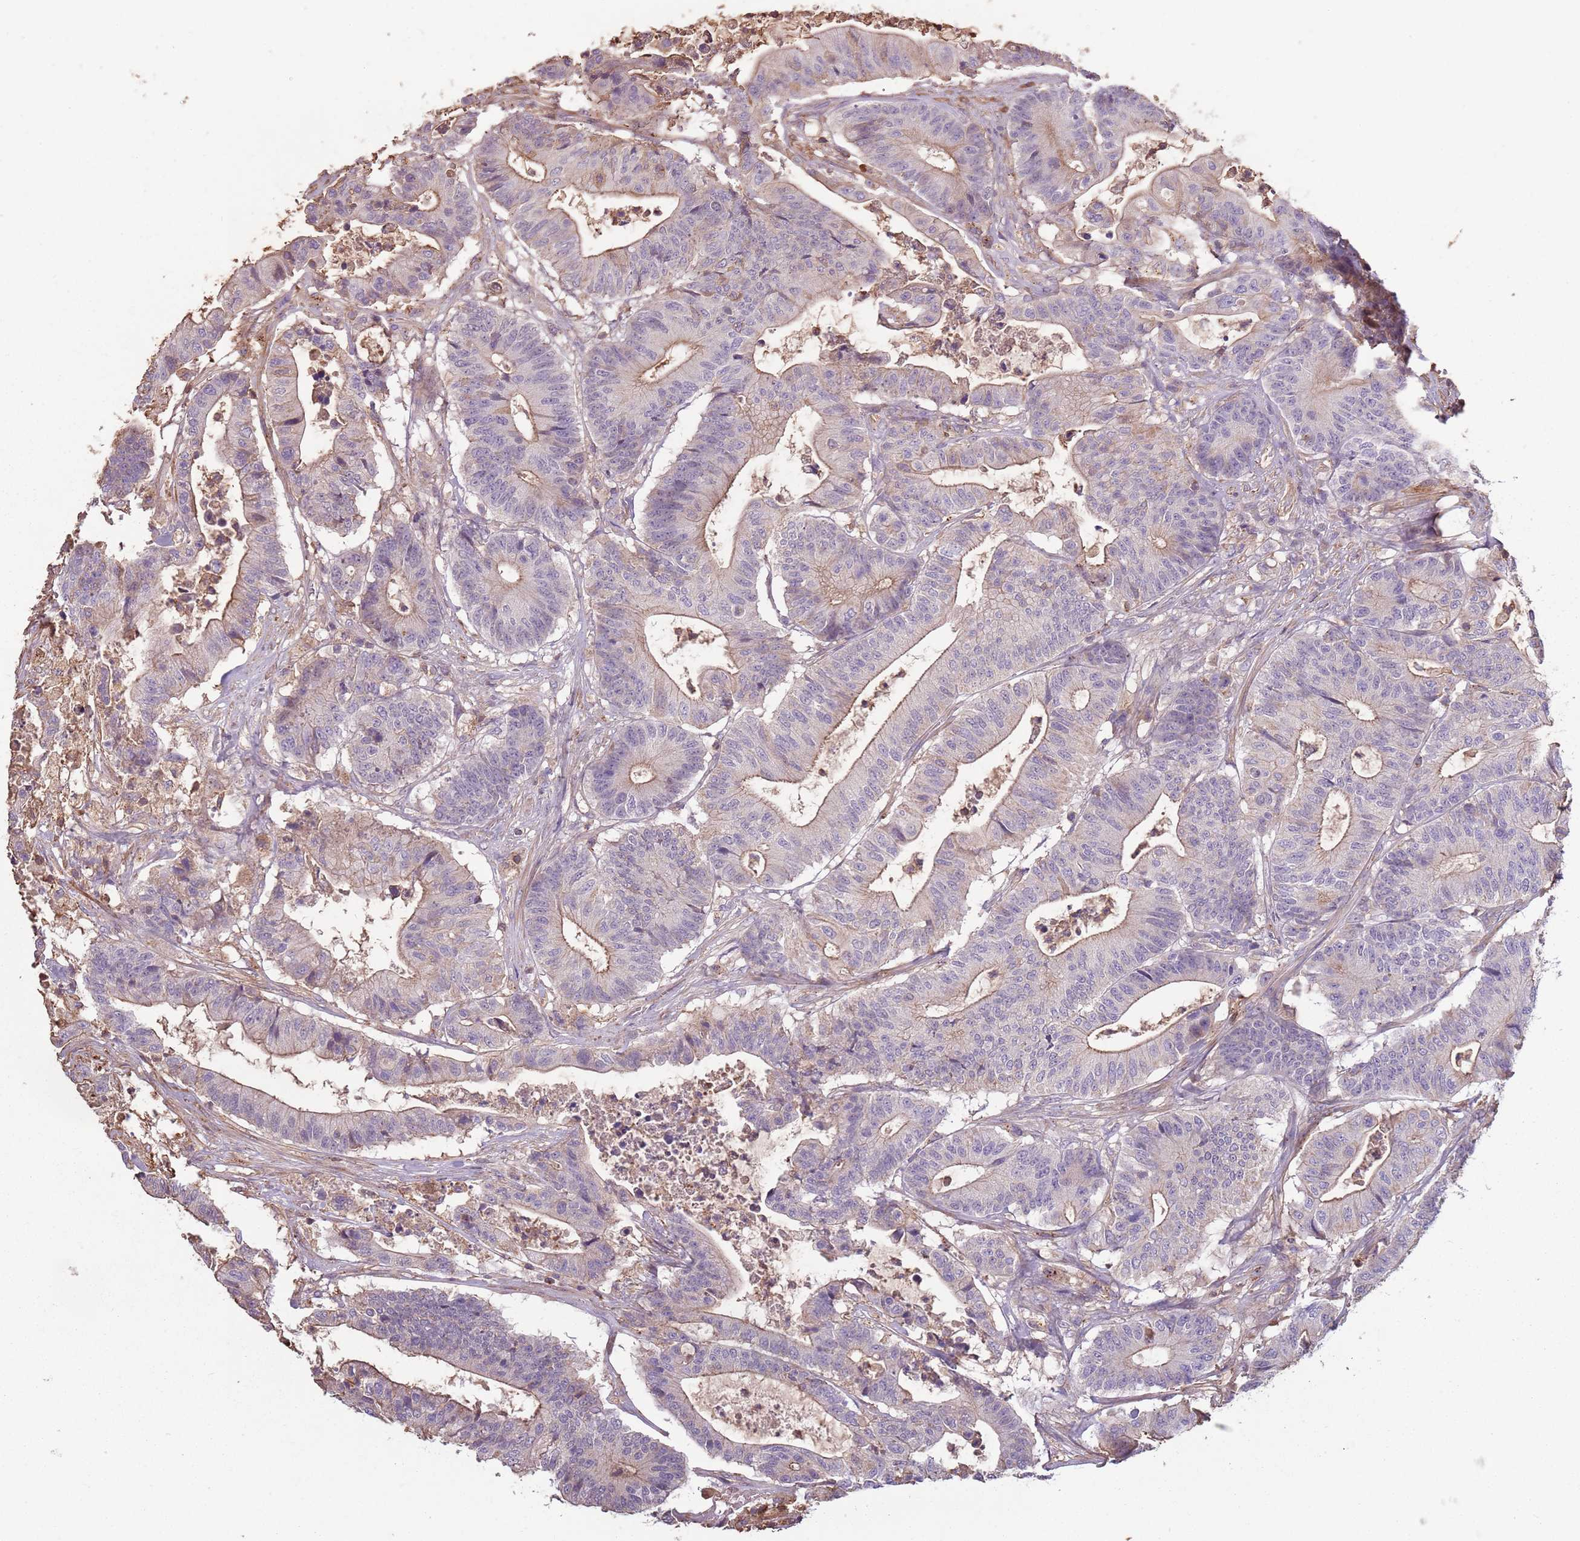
{"staining": {"intensity": "moderate", "quantity": "25%-75%", "location": "cytoplasmic/membranous"}, "tissue": "colorectal cancer", "cell_type": "Tumor cells", "image_type": "cancer", "snomed": [{"axis": "morphology", "description": "Adenocarcinoma, NOS"}, {"axis": "topography", "description": "Colon"}], "caption": "Colorectal cancer (adenocarcinoma) stained for a protein (brown) shows moderate cytoplasmic/membranous positive positivity in about 25%-75% of tumor cells.", "gene": "FECH", "patient": {"sex": "female", "age": 84}}